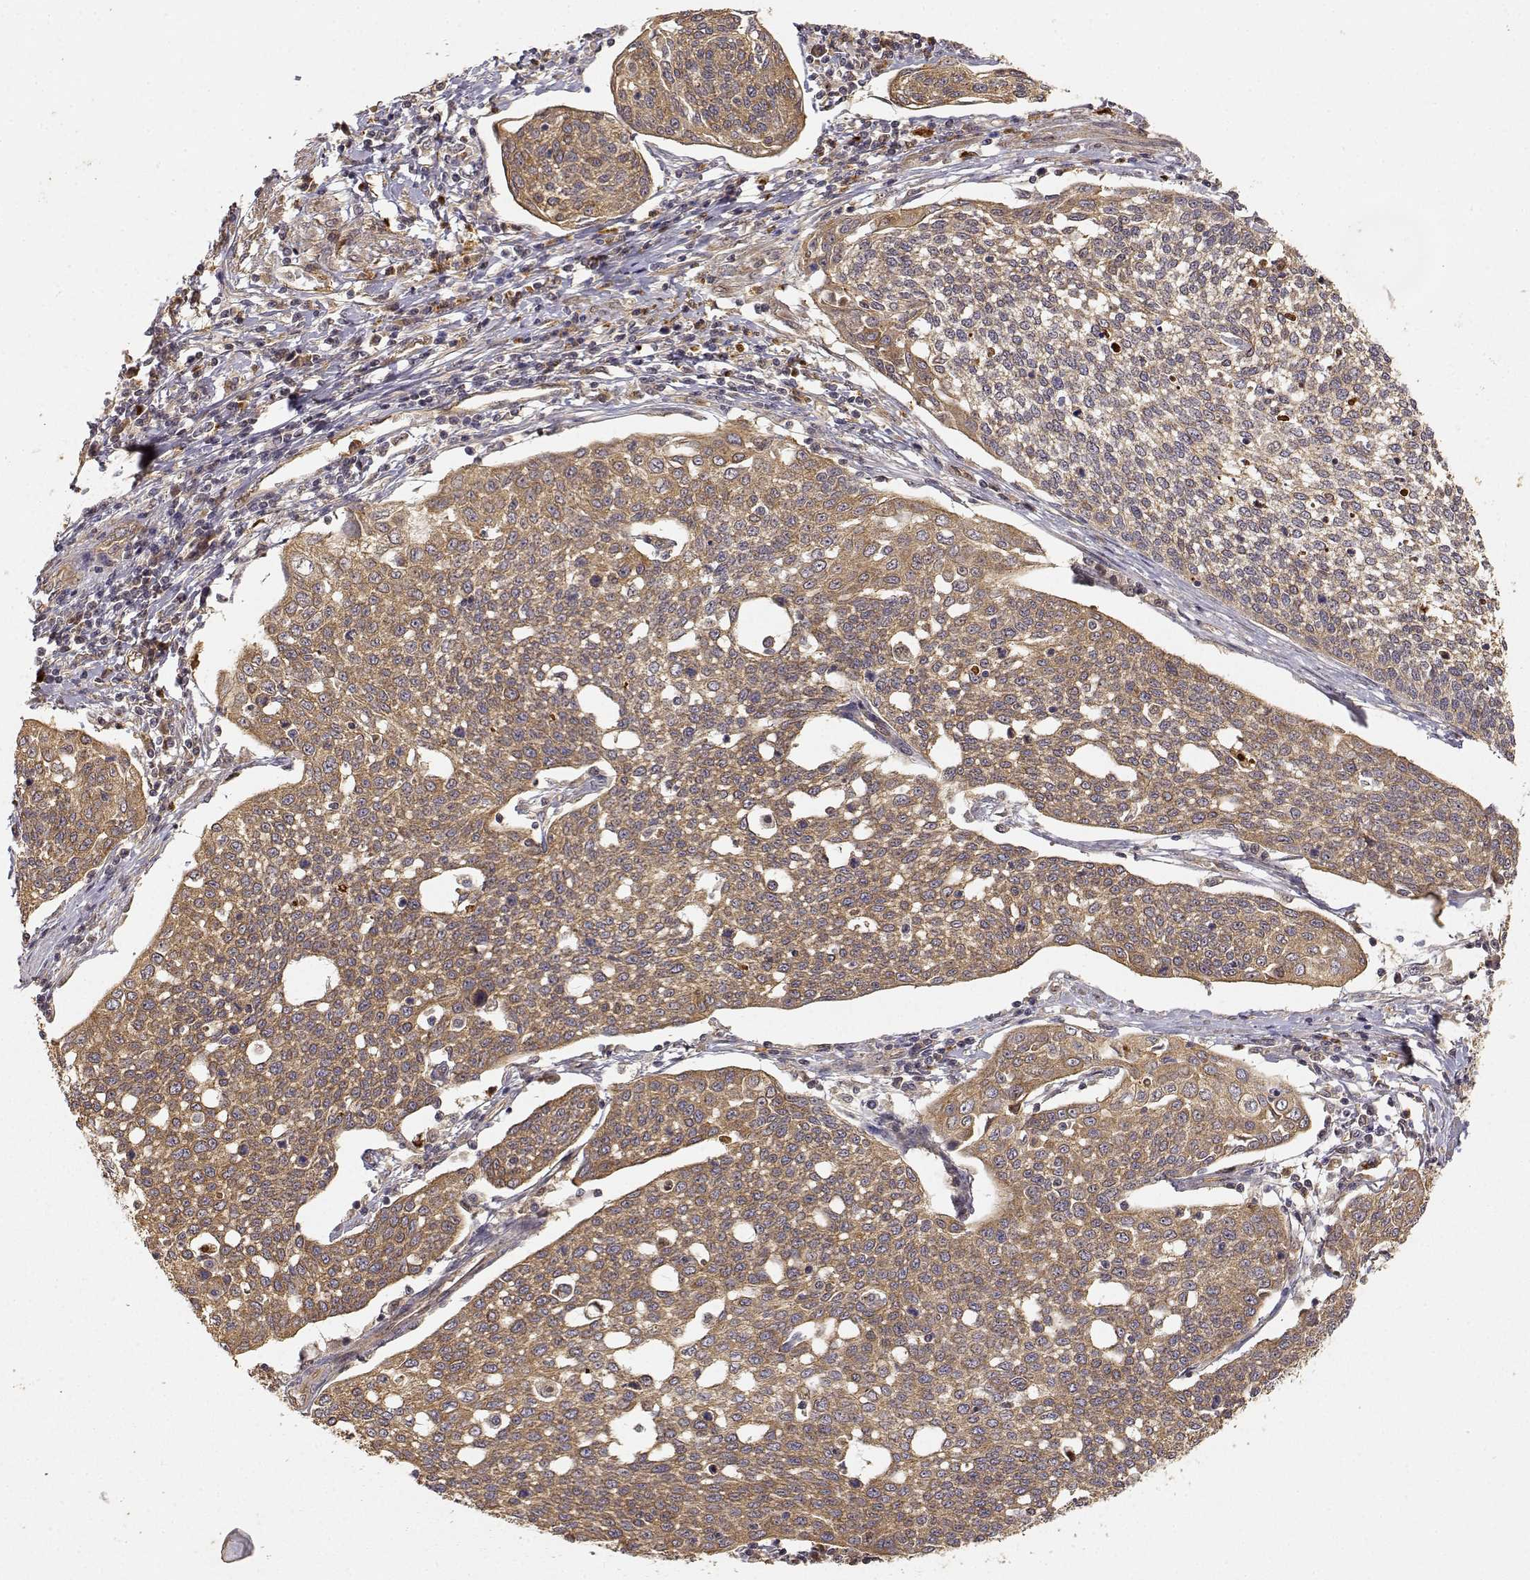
{"staining": {"intensity": "moderate", "quantity": ">75%", "location": "cytoplasmic/membranous"}, "tissue": "cervical cancer", "cell_type": "Tumor cells", "image_type": "cancer", "snomed": [{"axis": "morphology", "description": "Squamous cell carcinoma, NOS"}, {"axis": "topography", "description": "Cervix"}], "caption": "About >75% of tumor cells in human cervical squamous cell carcinoma demonstrate moderate cytoplasmic/membranous protein expression as visualized by brown immunohistochemical staining.", "gene": "CDK5RAP2", "patient": {"sex": "female", "age": 34}}